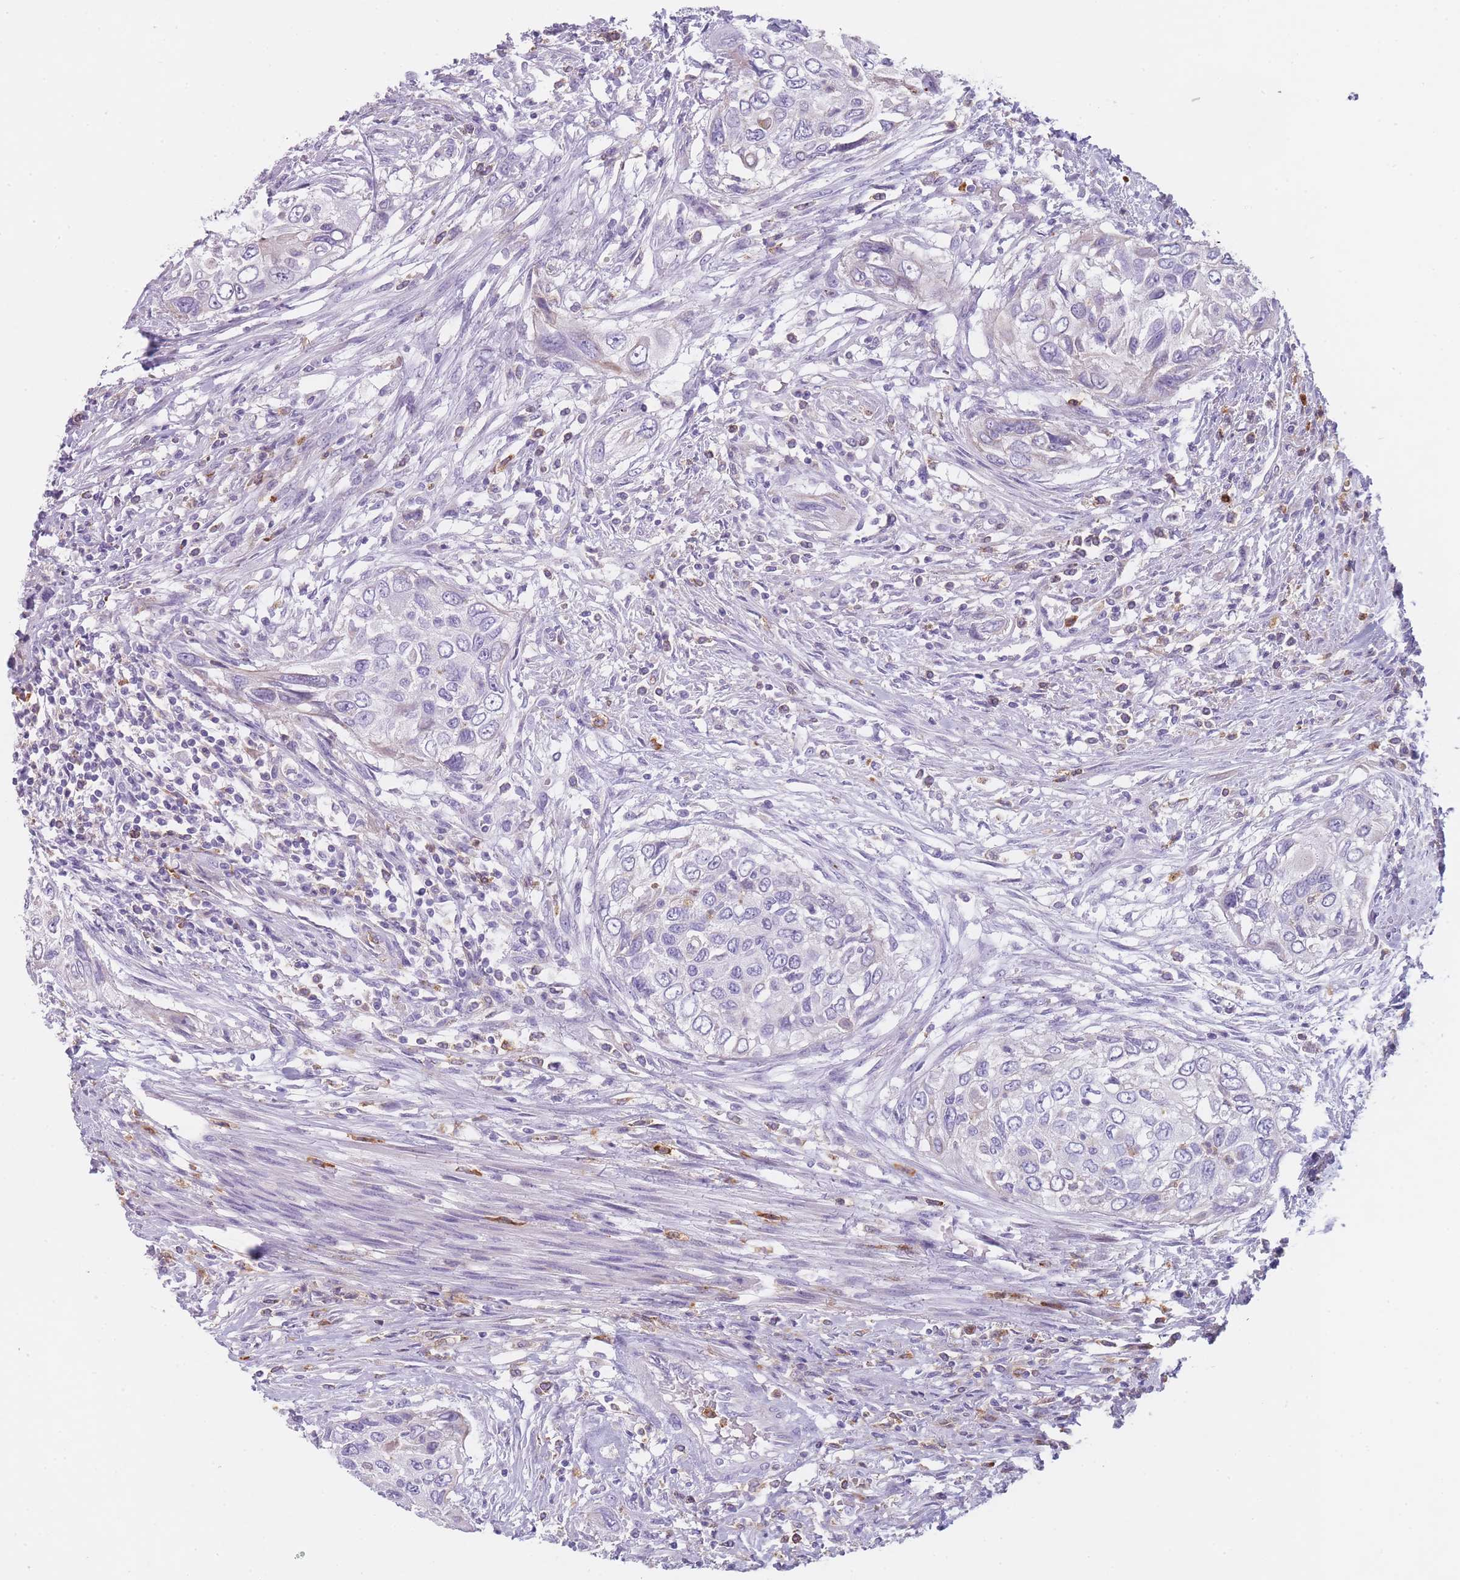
{"staining": {"intensity": "negative", "quantity": "none", "location": "none"}, "tissue": "urothelial cancer", "cell_type": "Tumor cells", "image_type": "cancer", "snomed": [{"axis": "morphology", "description": "Urothelial carcinoma, High grade"}, {"axis": "topography", "description": "Urinary bladder"}], "caption": "Human urothelial carcinoma (high-grade) stained for a protein using immunohistochemistry (IHC) demonstrates no staining in tumor cells.", "gene": "CR1L", "patient": {"sex": "female", "age": 60}}